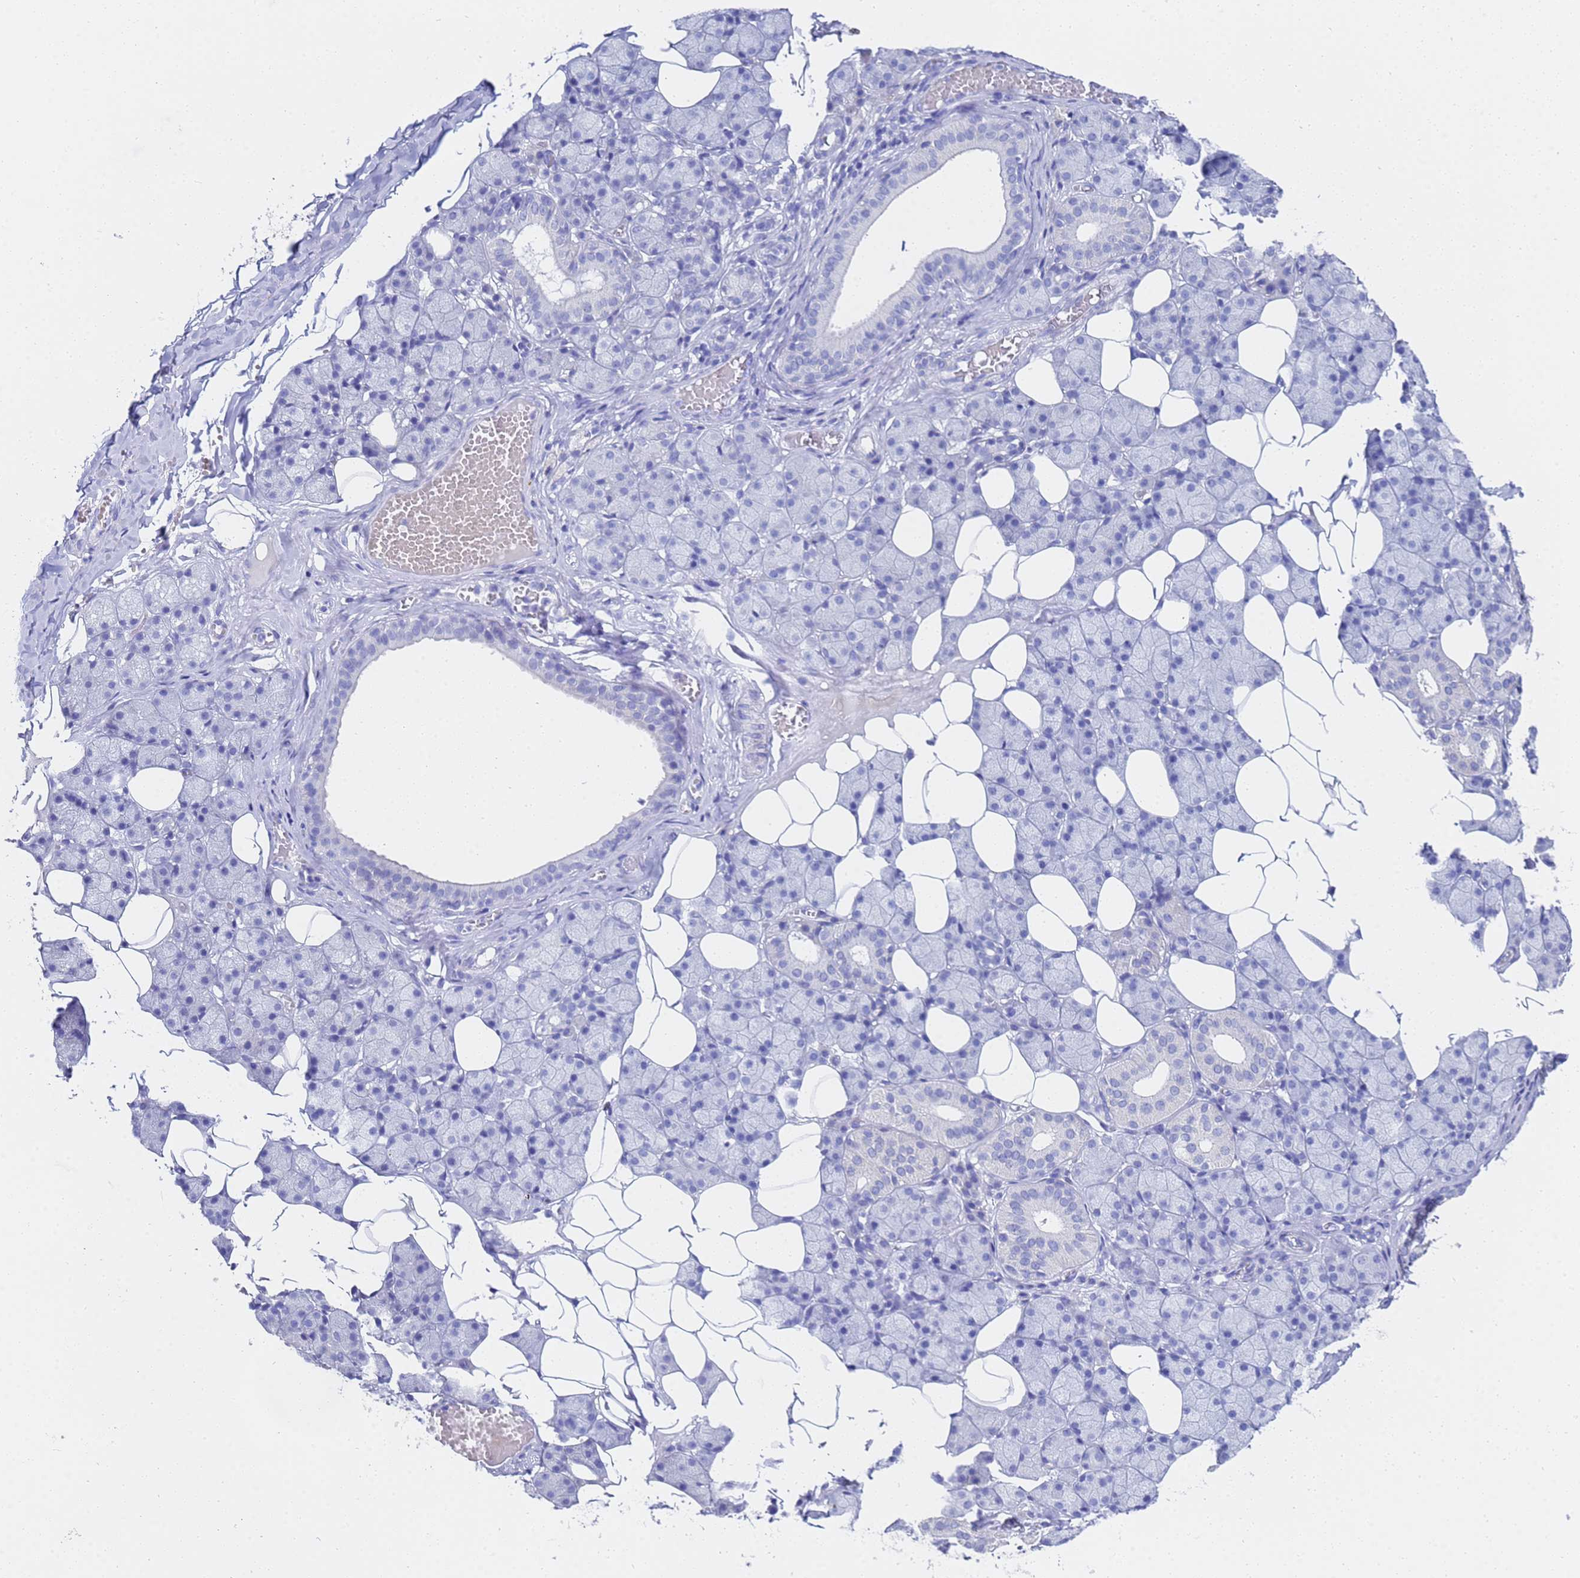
{"staining": {"intensity": "negative", "quantity": "none", "location": "none"}, "tissue": "salivary gland", "cell_type": "Glandular cells", "image_type": "normal", "snomed": [{"axis": "morphology", "description": "Normal tissue, NOS"}, {"axis": "topography", "description": "Salivary gland"}], "caption": "A high-resolution histopathology image shows immunohistochemistry staining of normal salivary gland, which reveals no significant positivity in glandular cells.", "gene": "C2orf72", "patient": {"sex": "female", "age": 33}}